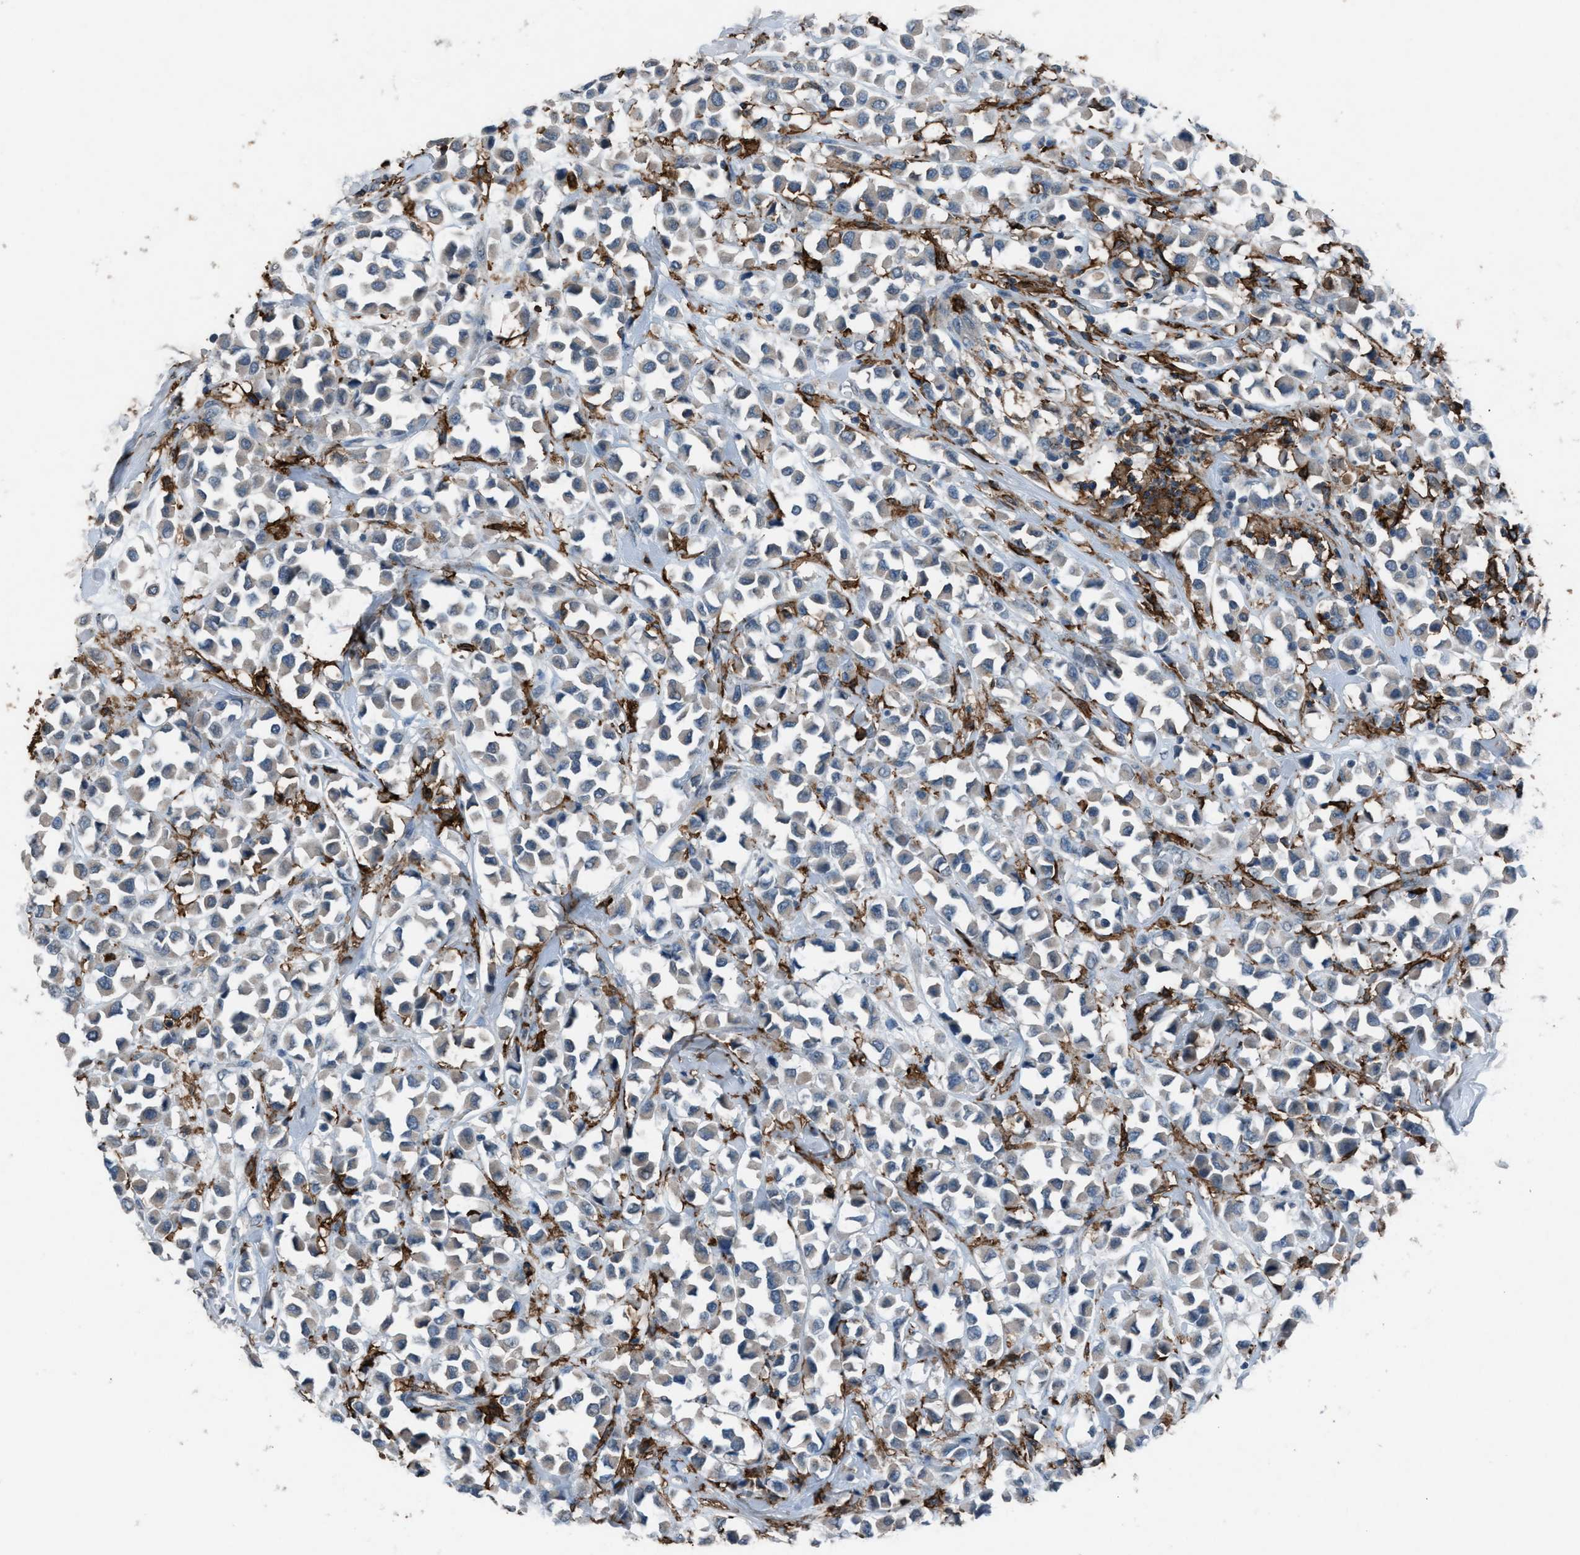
{"staining": {"intensity": "negative", "quantity": "none", "location": "none"}, "tissue": "breast cancer", "cell_type": "Tumor cells", "image_type": "cancer", "snomed": [{"axis": "morphology", "description": "Duct carcinoma"}, {"axis": "topography", "description": "Breast"}], "caption": "DAB (3,3'-diaminobenzidine) immunohistochemical staining of human breast intraductal carcinoma demonstrates no significant positivity in tumor cells. (DAB IHC, high magnification).", "gene": "FCER1G", "patient": {"sex": "female", "age": 61}}